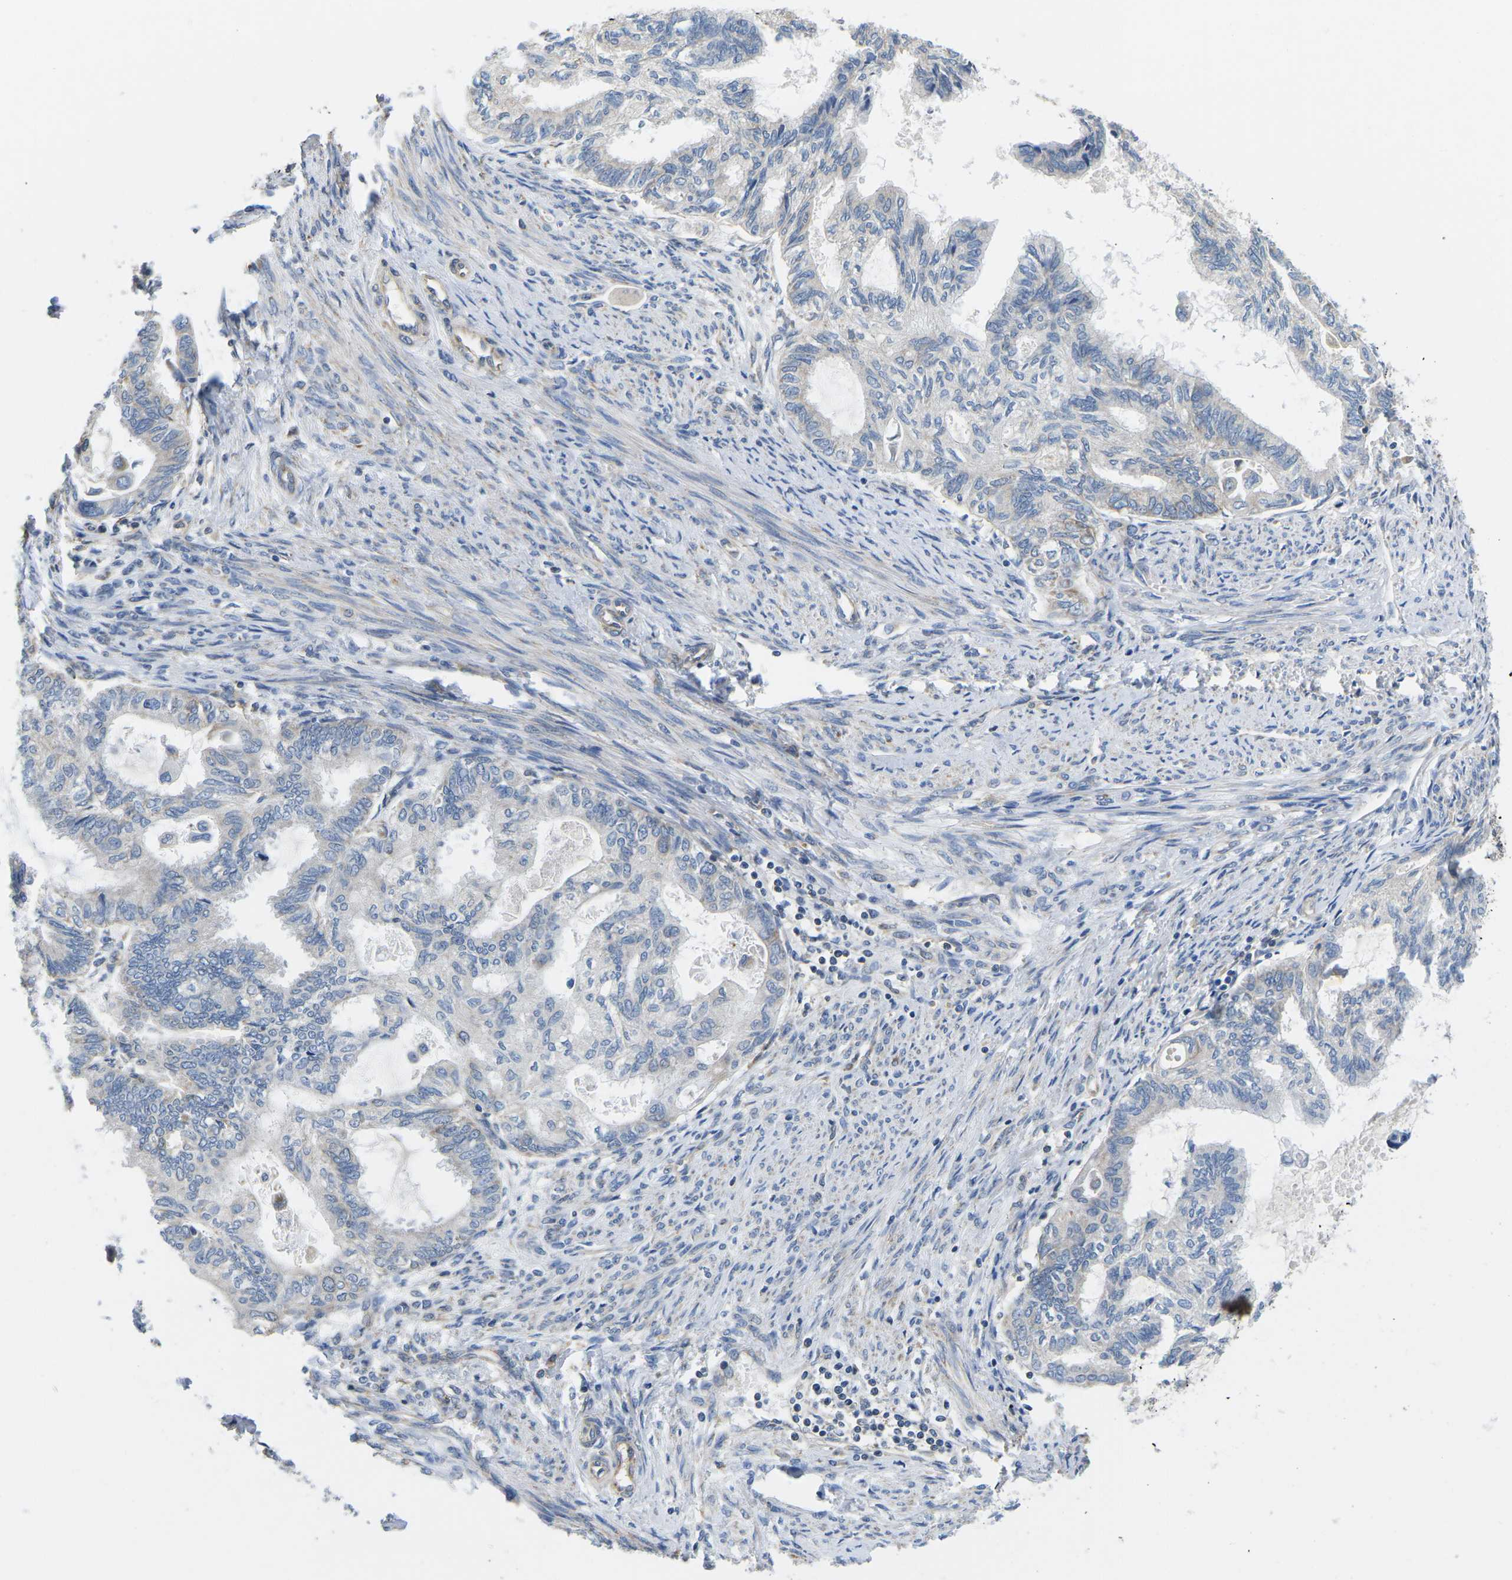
{"staining": {"intensity": "negative", "quantity": "none", "location": "none"}, "tissue": "cervical cancer", "cell_type": "Tumor cells", "image_type": "cancer", "snomed": [{"axis": "morphology", "description": "Normal tissue, NOS"}, {"axis": "morphology", "description": "Adenocarcinoma, NOS"}, {"axis": "topography", "description": "Cervix"}, {"axis": "topography", "description": "Endometrium"}], "caption": "Immunohistochemistry image of human cervical cancer (adenocarcinoma) stained for a protein (brown), which reveals no expression in tumor cells.", "gene": "TMEFF2", "patient": {"sex": "female", "age": 86}}